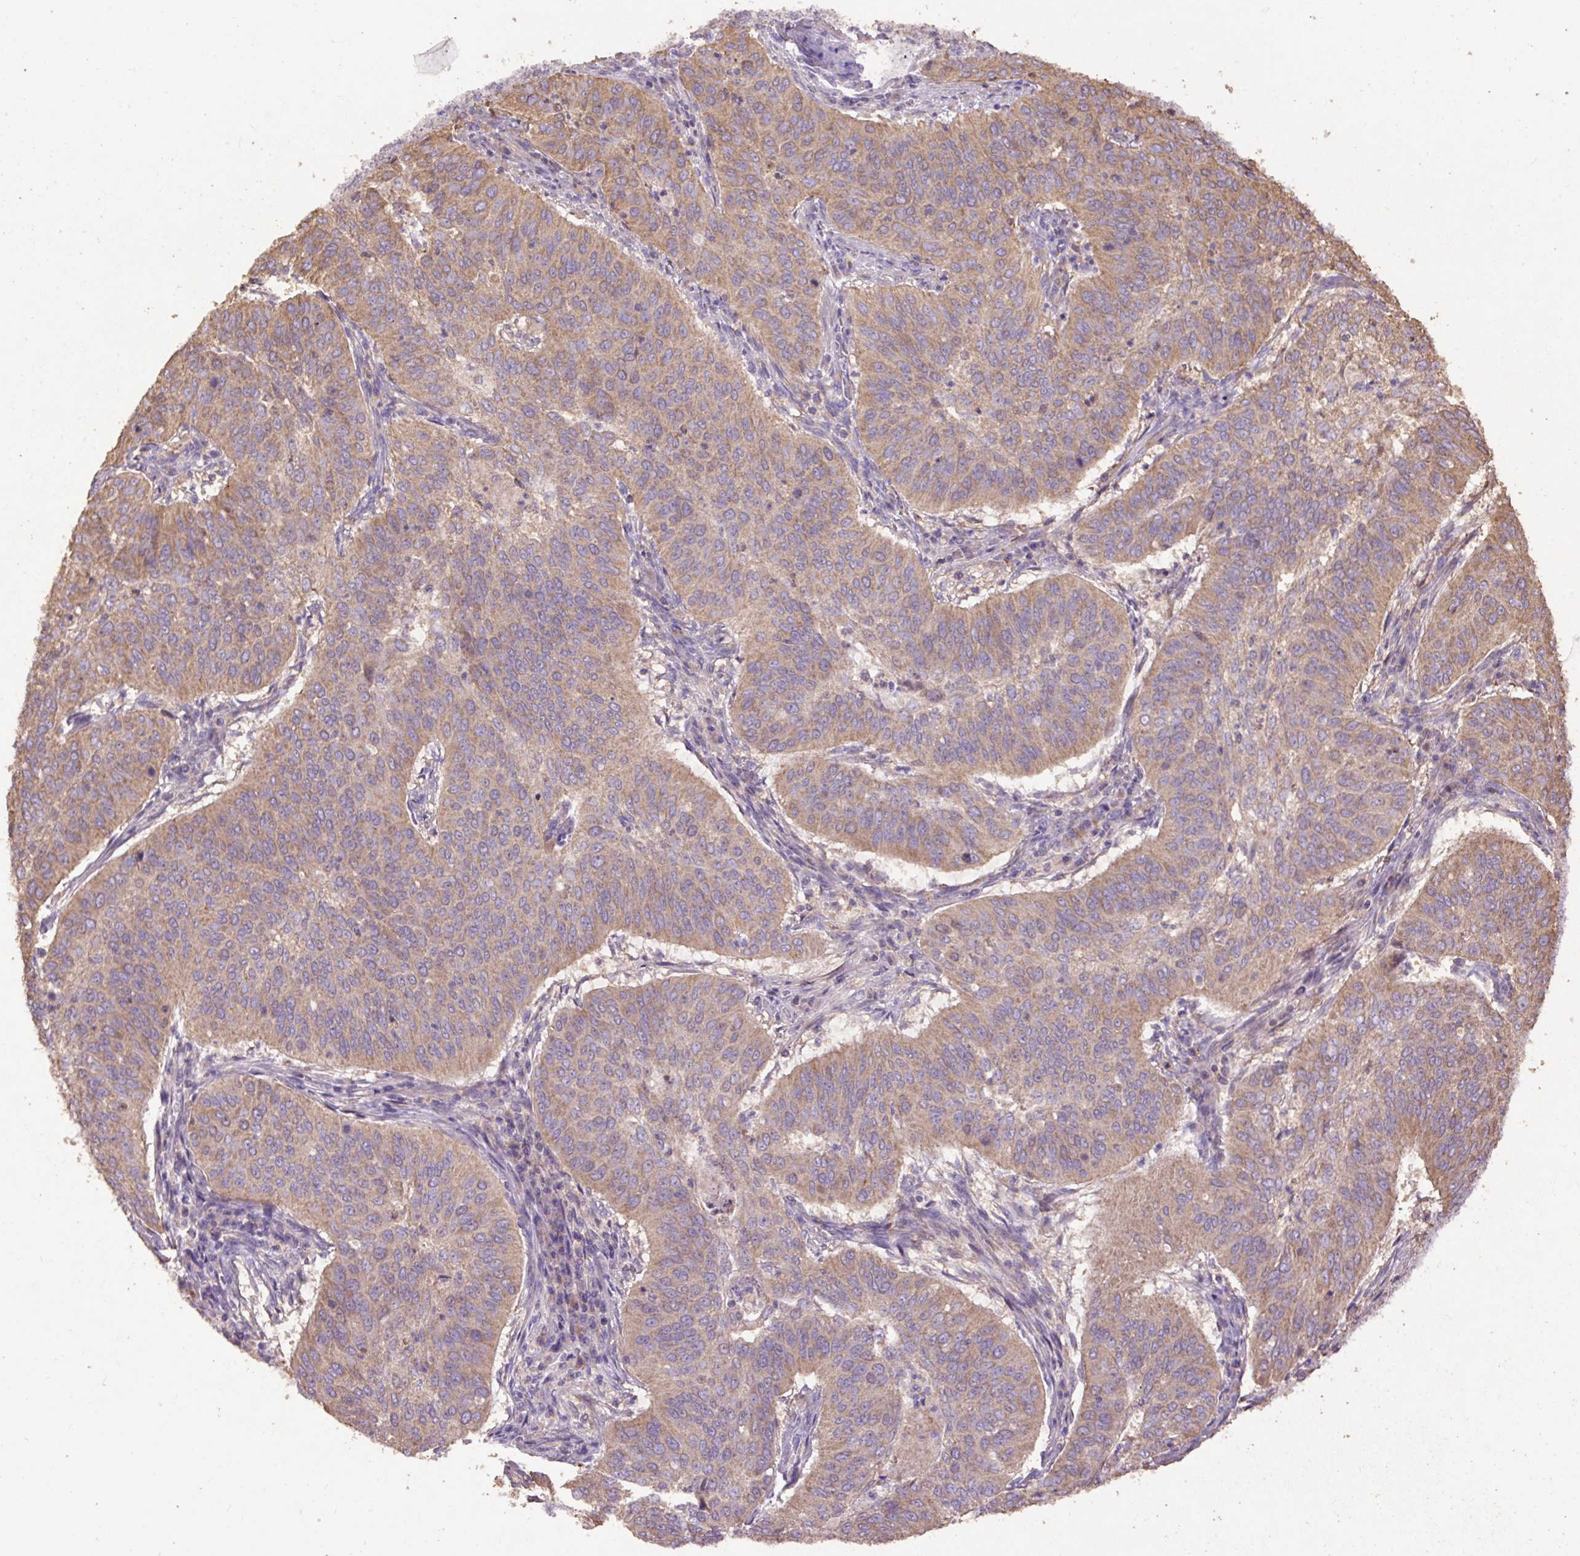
{"staining": {"intensity": "moderate", "quantity": "25%-75%", "location": "cytoplasmic/membranous"}, "tissue": "cervical cancer", "cell_type": "Tumor cells", "image_type": "cancer", "snomed": [{"axis": "morphology", "description": "Normal tissue, NOS"}, {"axis": "morphology", "description": "Squamous cell carcinoma, NOS"}, {"axis": "topography", "description": "Cervix"}], "caption": "Approximately 25%-75% of tumor cells in human squamous cell carcinoma (cervical) reveal moderate cytoplasmic/membranous protein staining as visualized by brown immunohistochemical staining.", "gene": "ABR", "patient": {"sex": "female", "age": 39}}